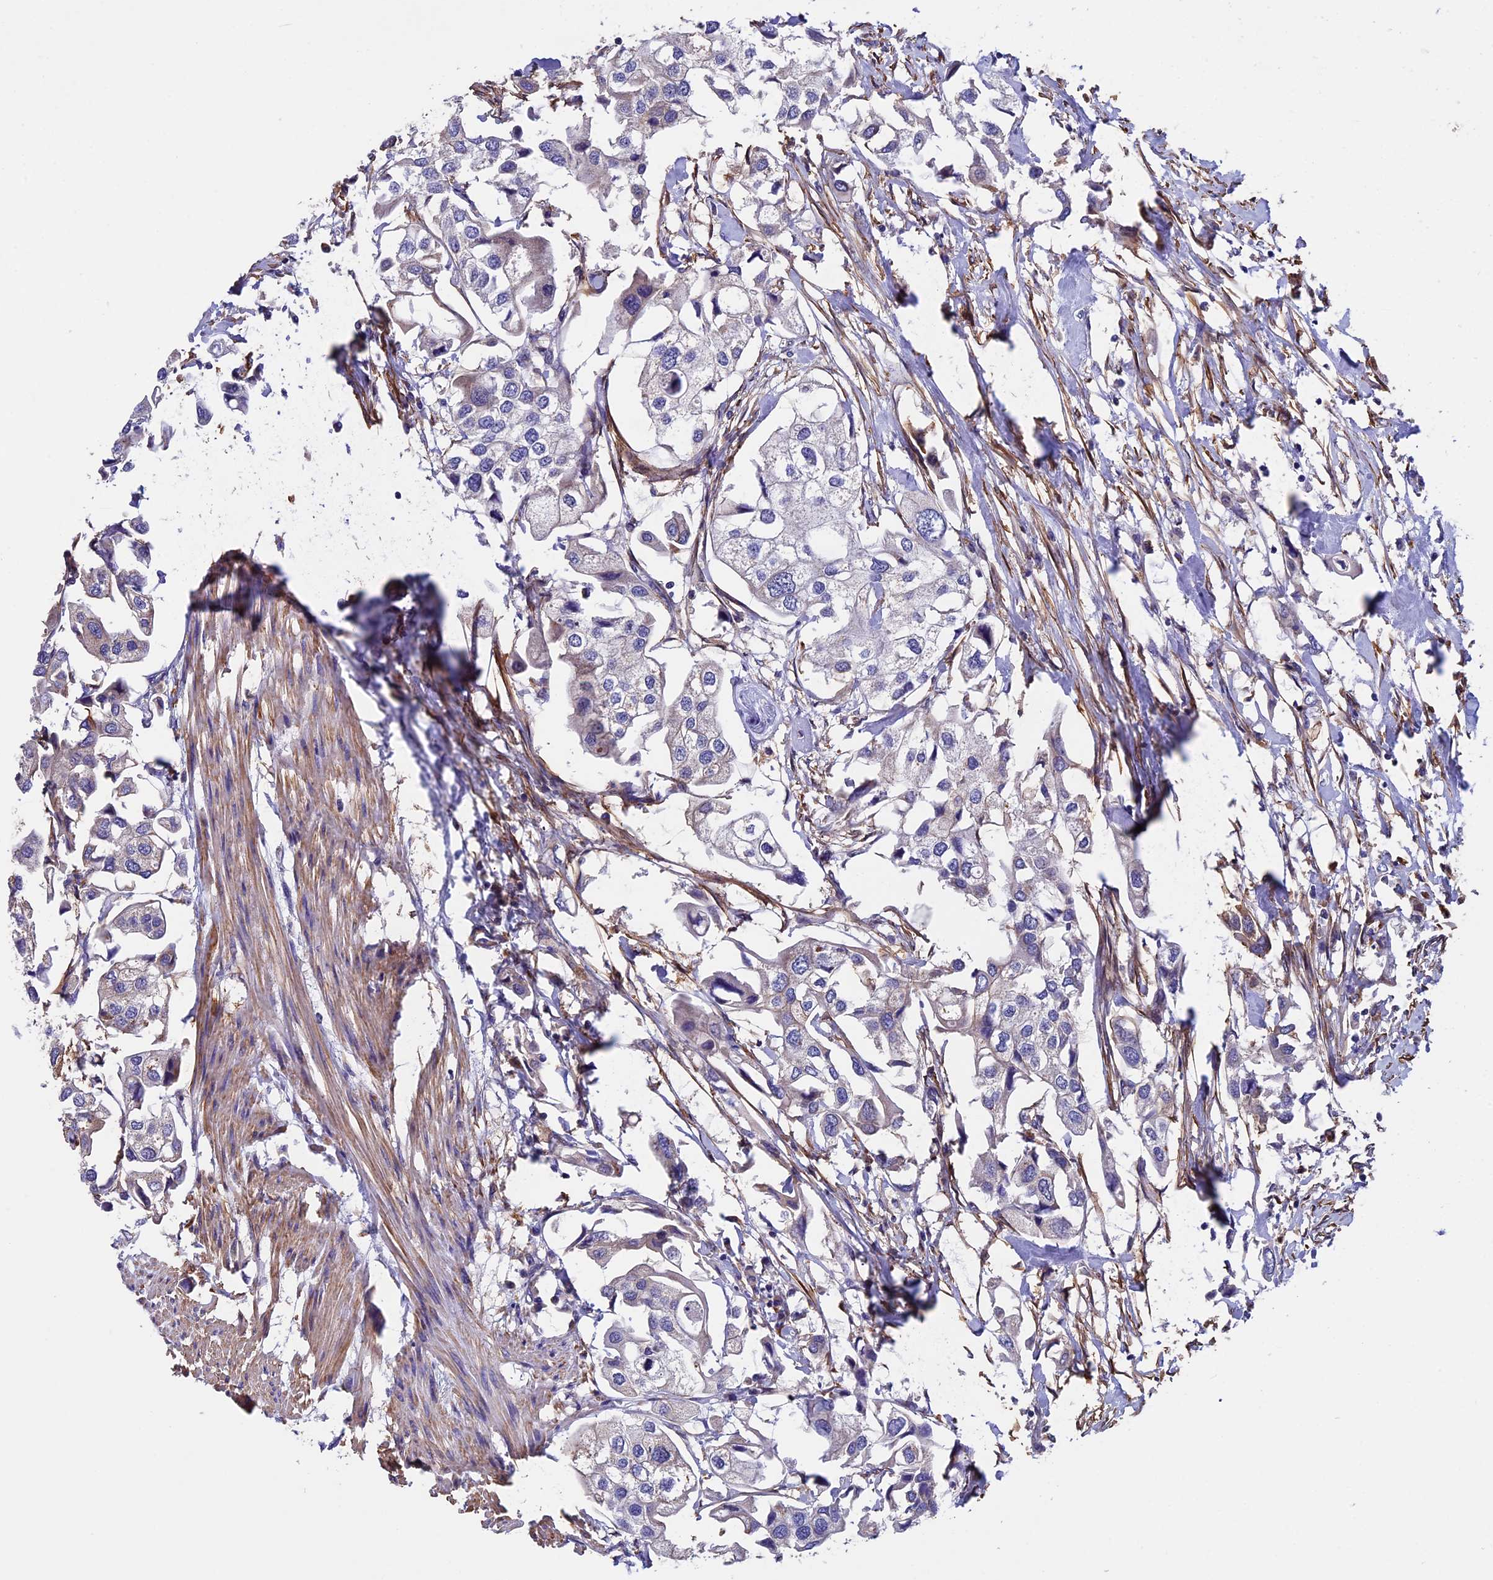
{"staining": {"intensity": "negative", "quantity": "none", "location": "none"}, "tissue": "urothelial cancer", "cell_type": "Tumor cells", "image_type": "cancer", "snomed": [{"axis": "morphology", "description": "Urothelial carcinoma, High grade"}, {"axis": "topography", "description": "Urinary bladder"}], "caption": "A high-resolution image shows immunohistochemistry staining of urothelial carcinoma (high-grade), which demonstrates no significant staining in tumor cells.", "gene": "SLC9A5", "patient": {"sex": "male", "age": 64}}